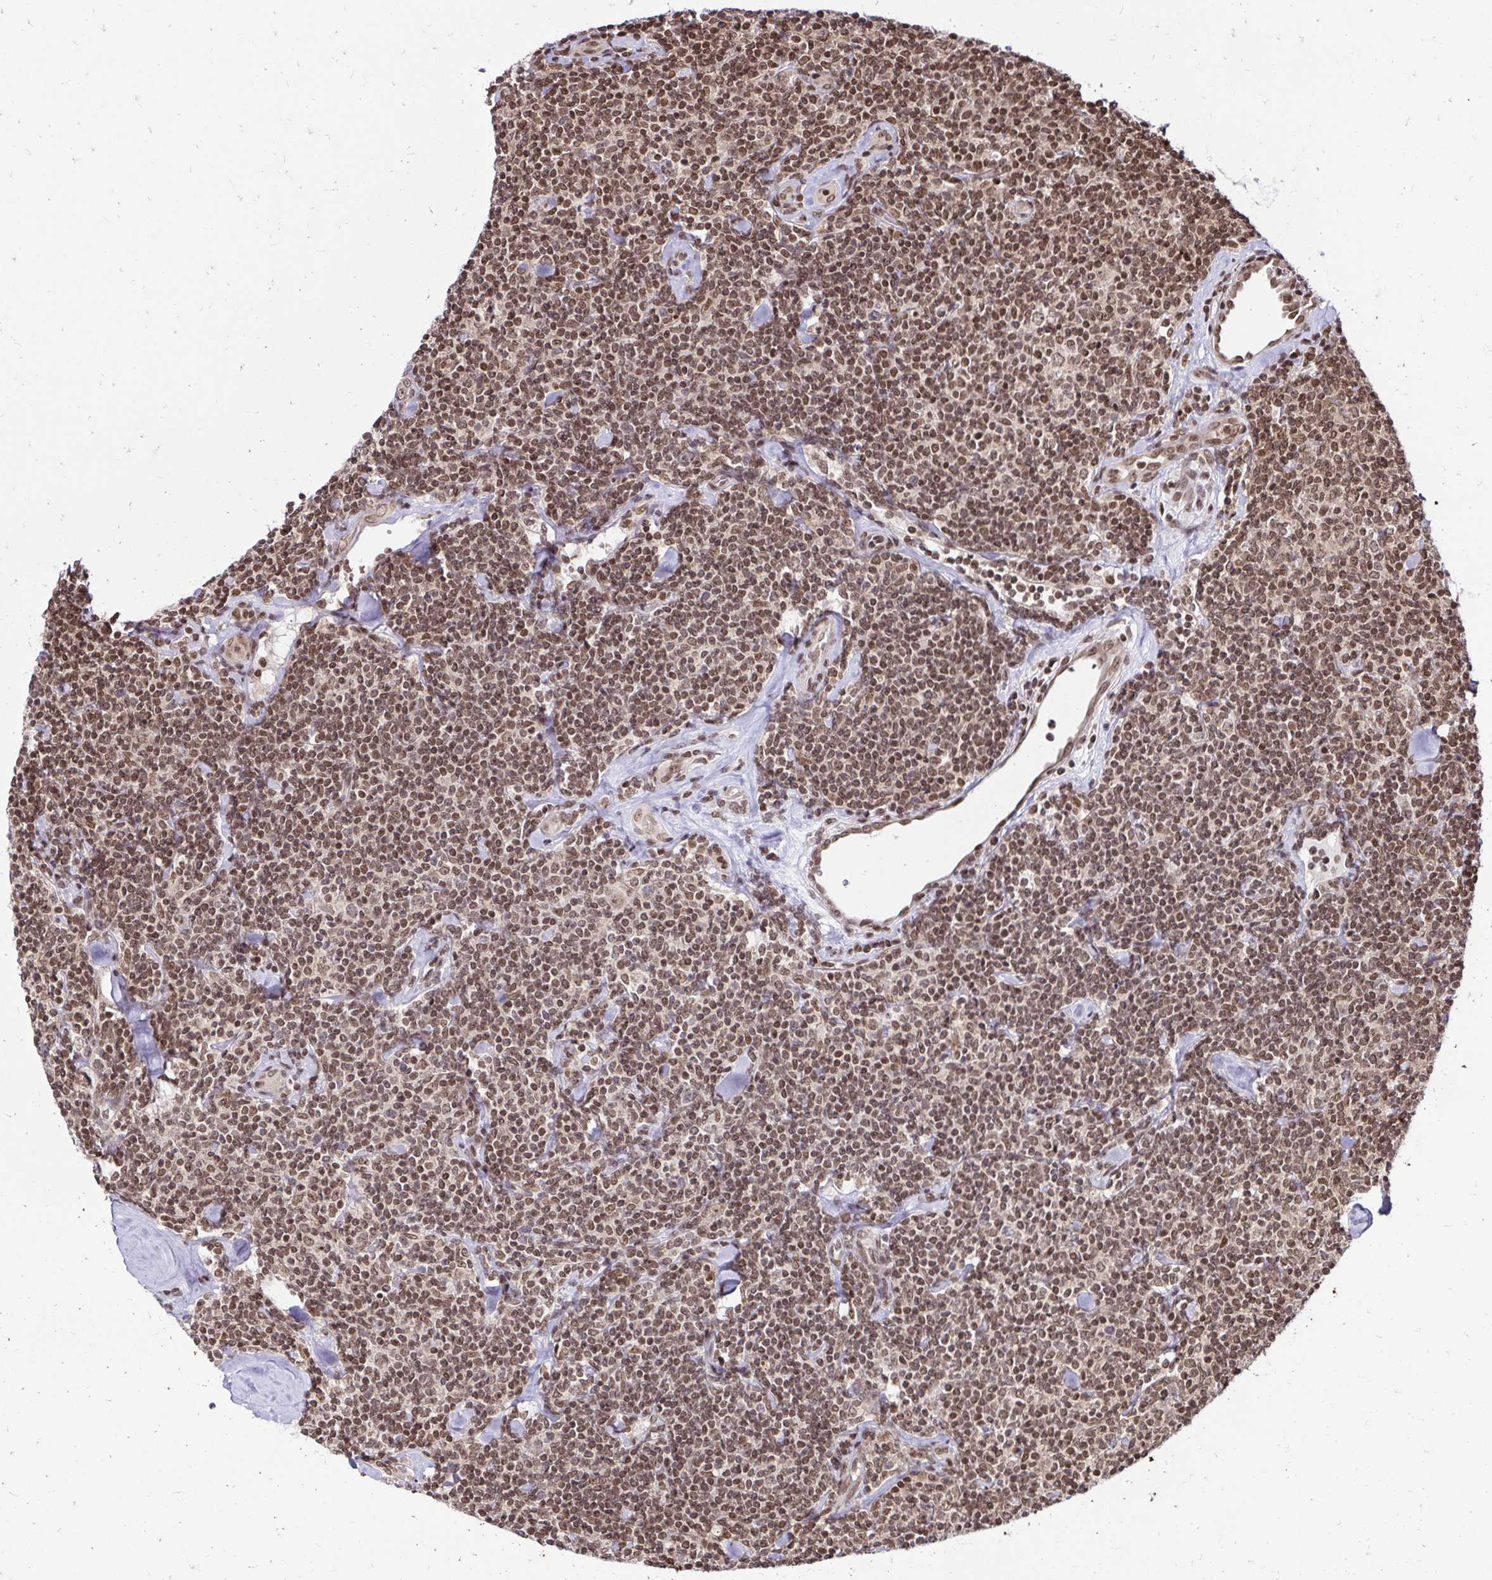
{"staining": {"intensity": "moderate", "quantity": ">75%", "location": "nuclear"}, "tissue": "lymphoma", "cell_type": "Tumor cells", "image_type": "cancer", "snomed": [{"axis": "morphology", "description": "Malignant lymphoma, non-Hodgkin's type, Low grade"}, {"axis": "topography", "description": "Lymph node"}], "caption": "A micrograph of low-grade malignant lymphoma, non-Hodgkin's type stained for a protein demonstrates moderate nuclear brown staining in tumor cells.", "gene": "GLYR1", "patient": {"sex": "female", "age": 56}}